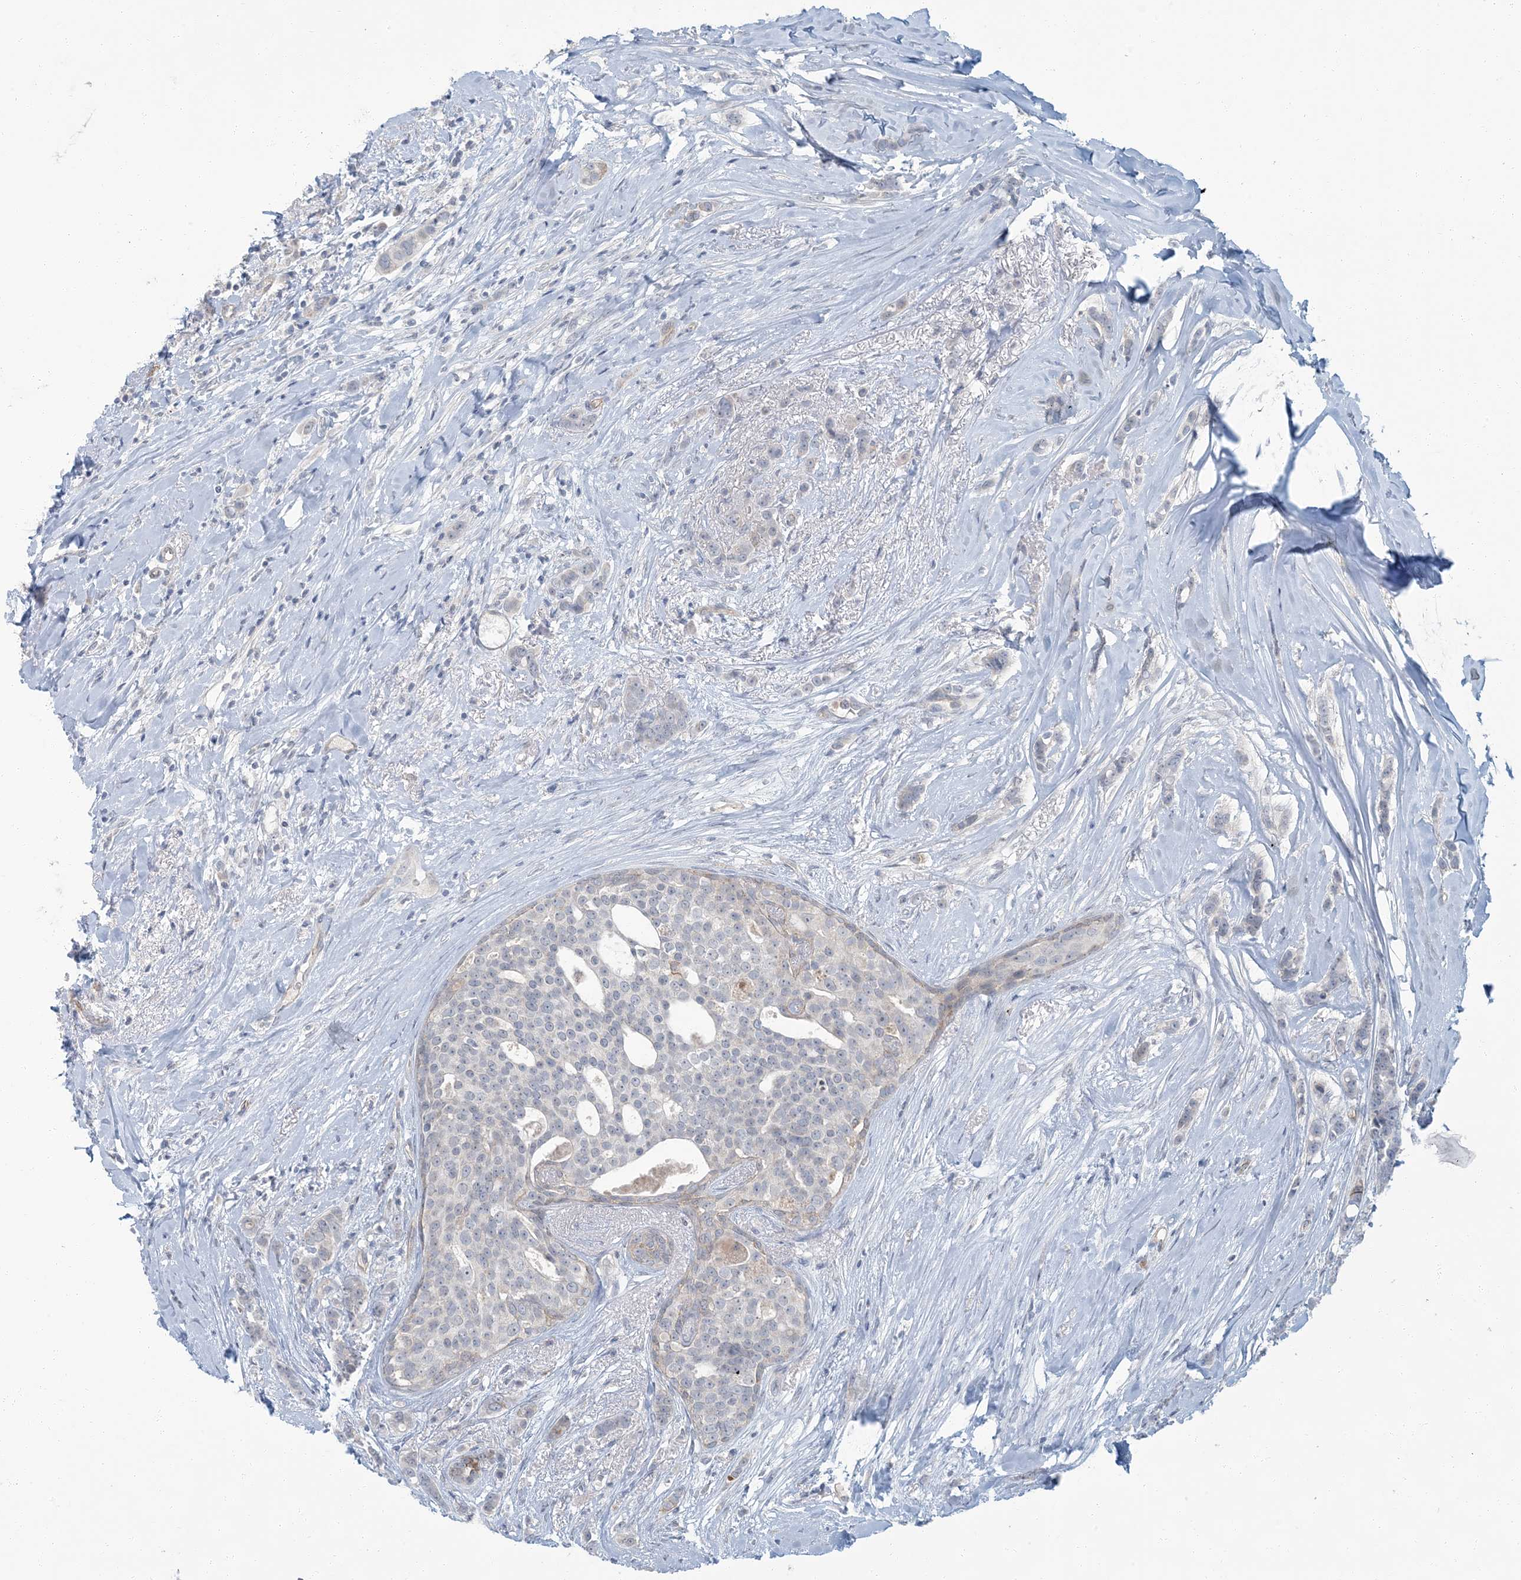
{"staining": {"intensity": "negative", "quantity": "none", "location": "none"}, "tissue": "breast cancer", "cell_type": "Tumor cells", "image_type": "cancer", "snomed": [{"axis": "morphology", "description": "Lobular carcinoma"}, {"axis": "topography", "description": "Breast"}], "caption": "IHC photomicrograph of breast cancer stained for a protein (brown), which displays no staining in tumor cells. (Brightfield microscopy of DAB immunohistochemistry at high magnification).", "gene": "EPHA4", "patient": {"sex": "female", "age": 51}}